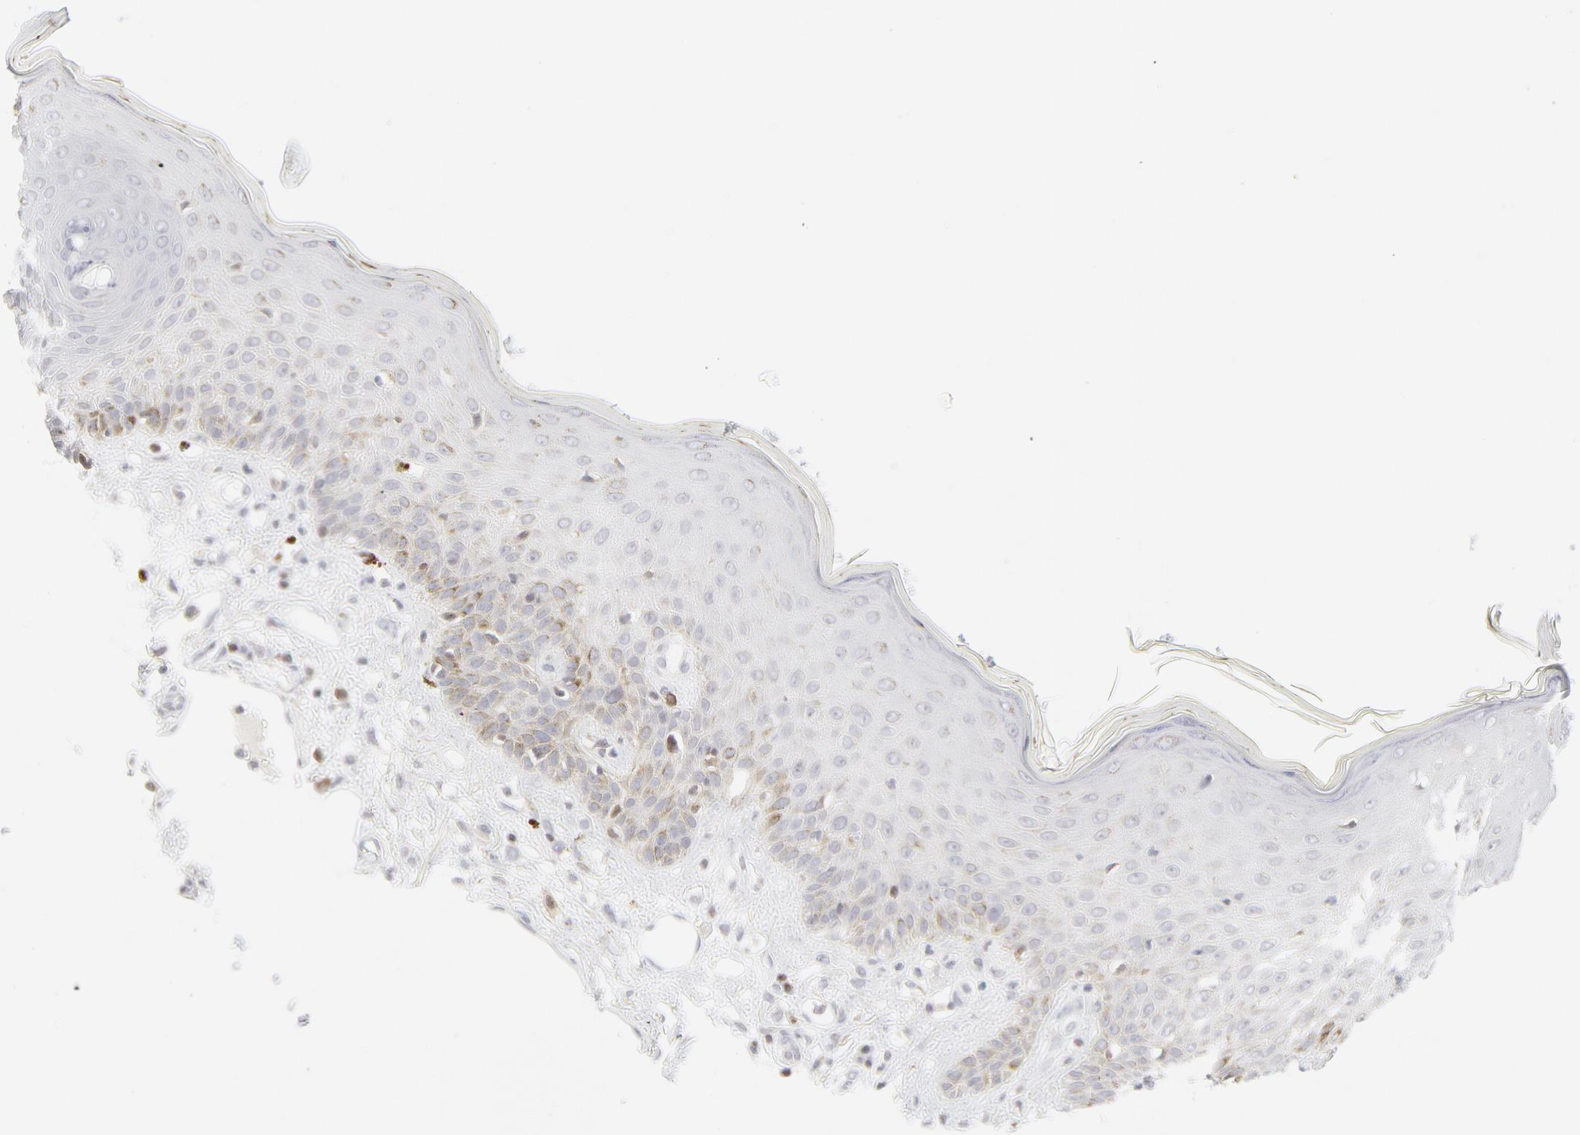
{"staining": {"intensity": "moderate", "quantity": "25%-75%", "location": "cytoplasmic/membranous"}, "tissue": "skin cancer", "cell_type": "Tumor cells", "image_type": "cancer", "snomed": [{"axis": "morphology", "description": "Squamous cell carcinoma, NOS"}, {"axis": "topography", "description": "Skin"}], "caption": "Human squamous cell carcinoma (skin) stained for a protein (brown) demonstrates moderate cytoplasmic/membranous positive staining in about 25%-75% of tumor cells.", "gene": "PRKCB", "patient": {"sex": "female", "age": 59}}